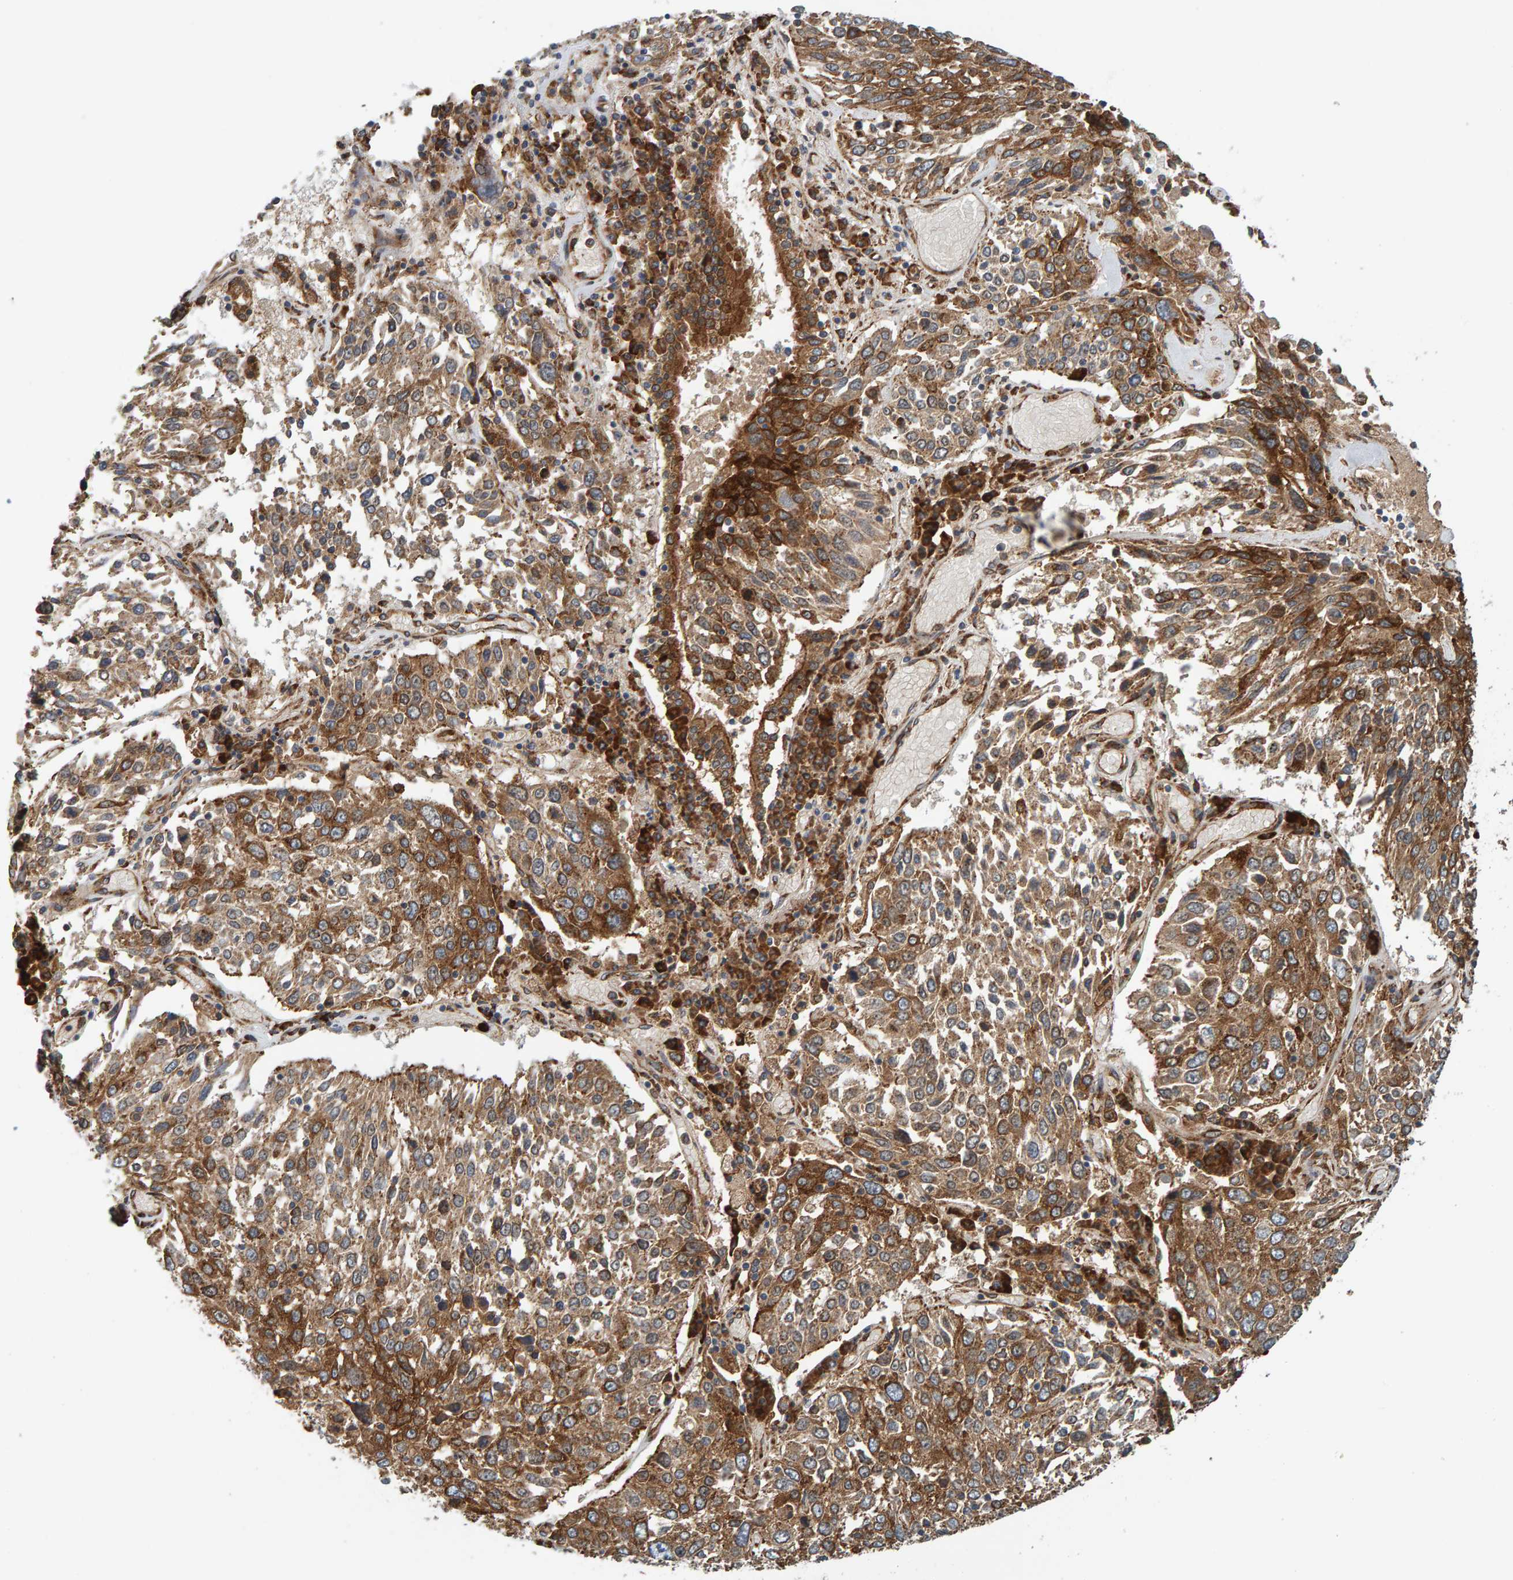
{"staining": {"intensity": "moderate", "quantity": ">75%", "location": "cytoplasmic/membranous"}, "tissue": "lung cancer", "cell_type": "Tumor cells", "image_type": "cancer", "snomed": [{"axis": "morphology", "description": "Squamous cell carcinoma, NOS"}, {"axis": "topography", "description": "Lung"}], "caption": "Brown immunohistochemical staining in human squamous cell carcinoma (lung) displays moderate cytoplasmic/membranous staining in approximately >75% of tumor cells. The staining was performed using DAB (3,3'-diaminobenzidine) to visualize the protein expression in brown, while the nuclei were stained in blue with hematoxylin (Magnification: 20x).", "gene": "BAIAP2", "patient": {"sex": "male", "age": 65}}